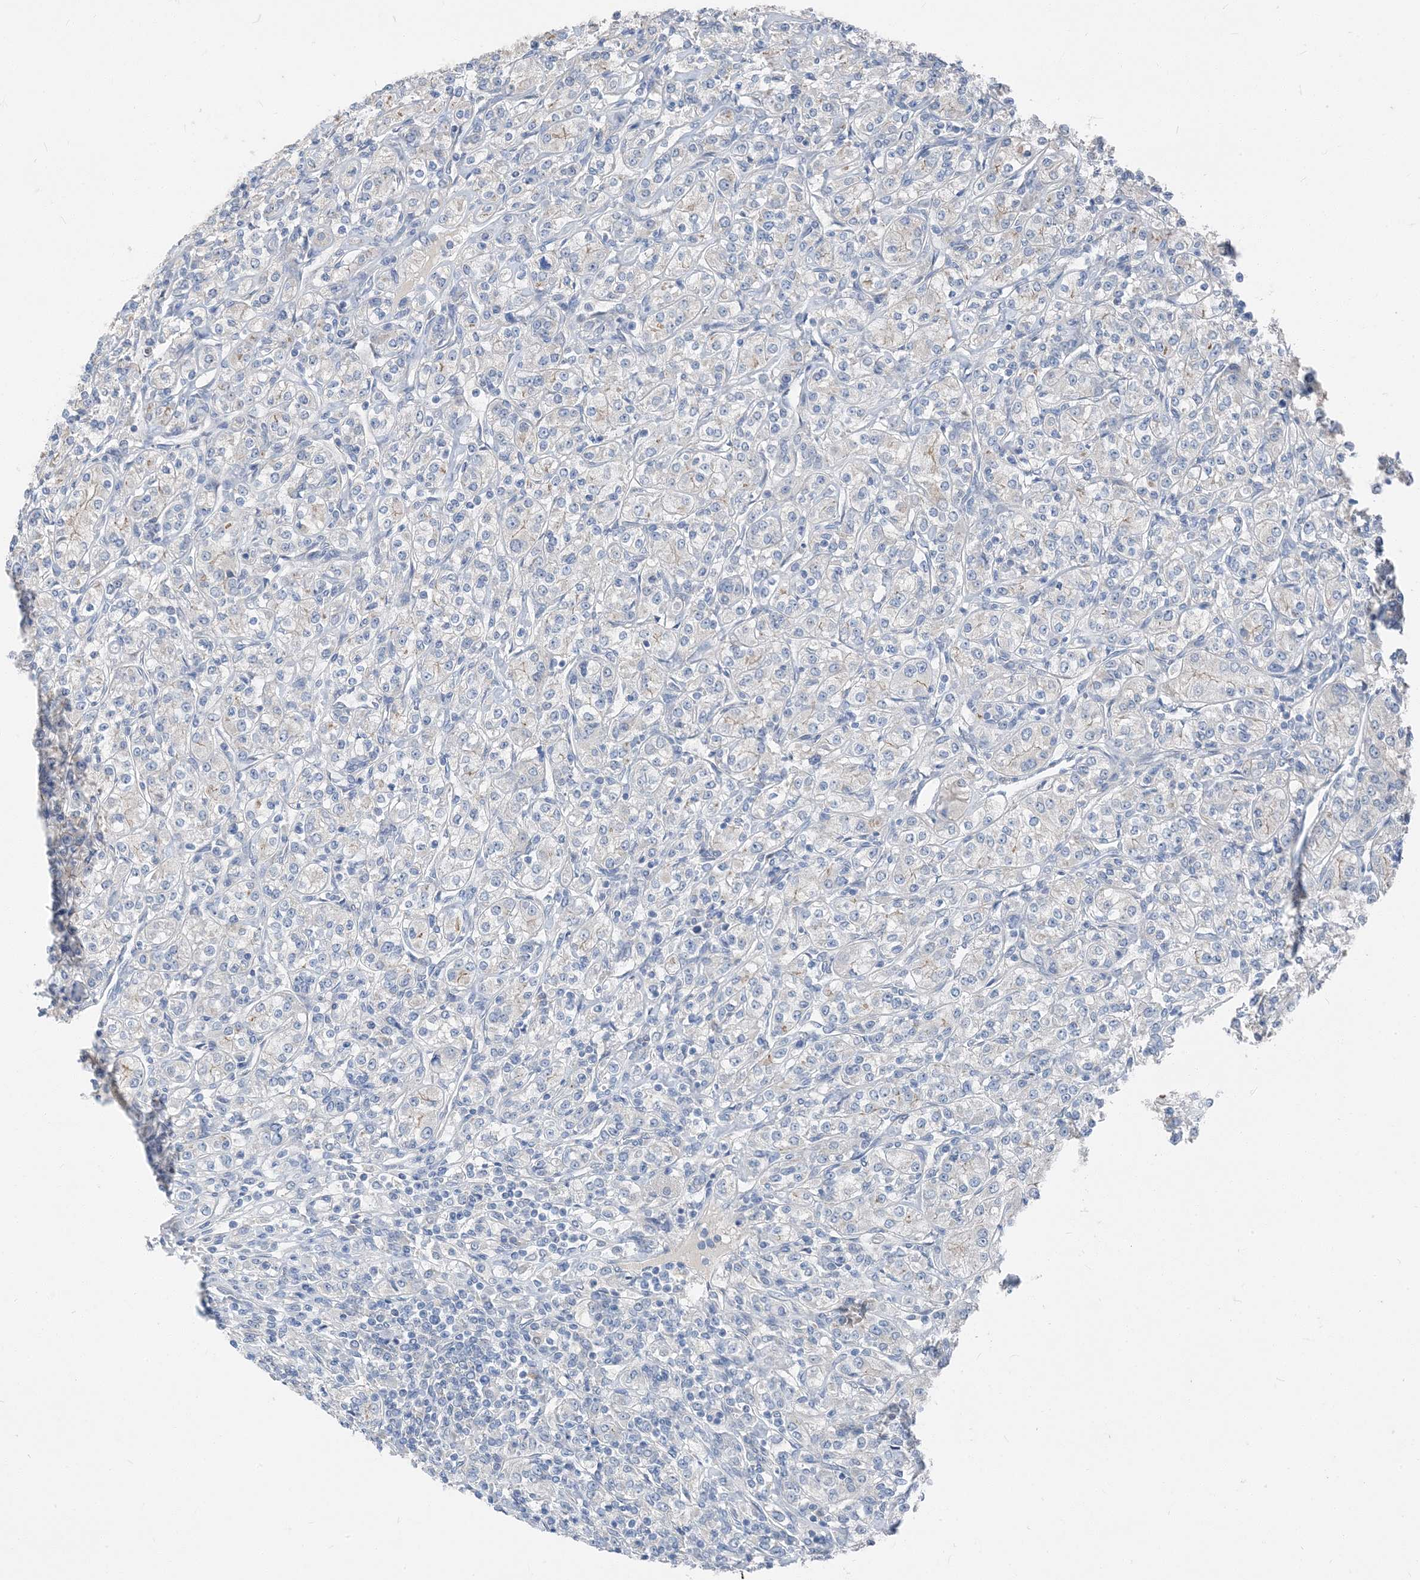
{"staining": {"intensity": "negative", "quantity": "none", "location": "none"}, "tissue": "renal cancer", "cell_type": "Tumor cells", "image_type": "cancer", "snomed": [{"axis": "morphology", "description": "Adenocarcinoma, NOS"}, {"axis": "topography", "description": "Kidney"}], "caption": "Tumor cells show no significant protein expression in adenocarcinoma (renal).", "gene": "NCOA7", "patient": {"sex": "male", "age": 77}}